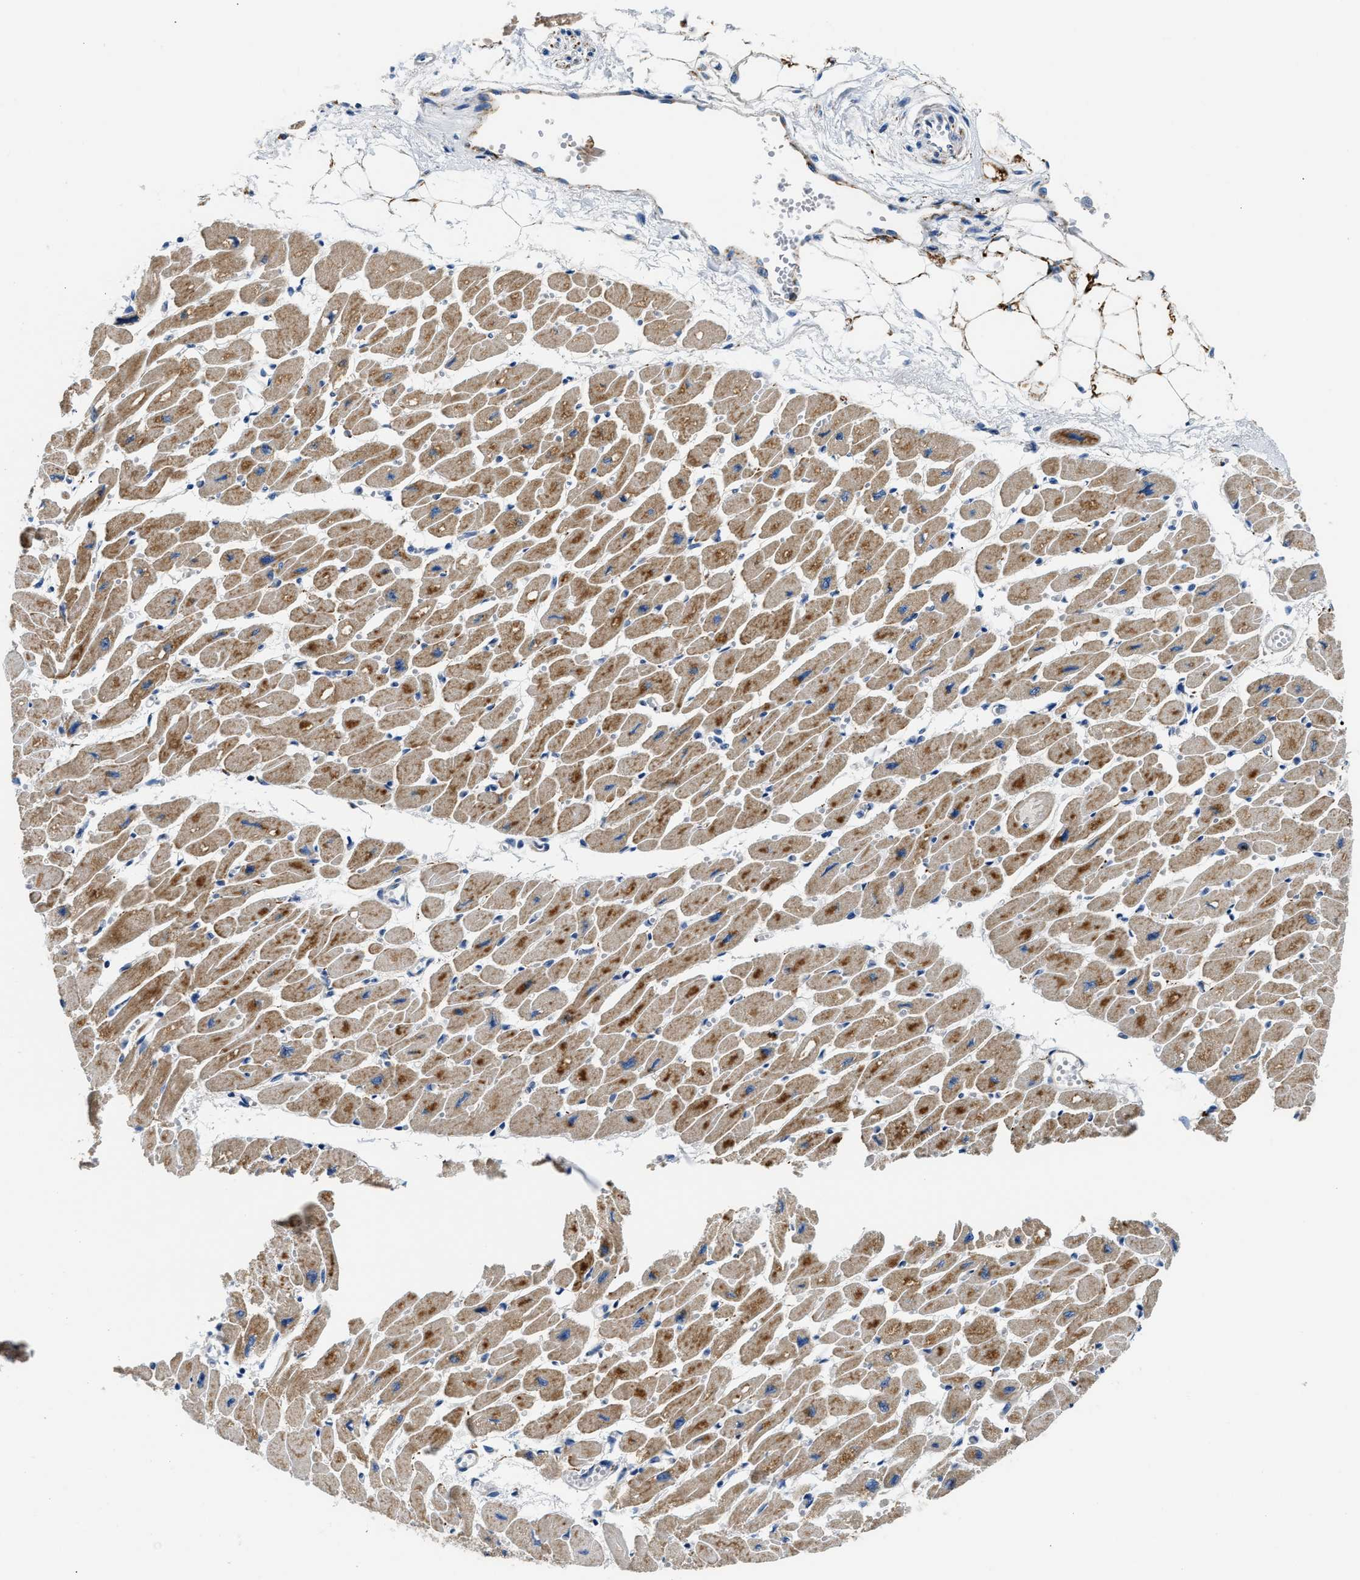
{"staining": {"intensity": "moderate", "quantity": "25%-75%", "location": "cytoplasmic/membranous"}, "tissue": "heart muscle", "cell_type": "Cardiomyocytes", "image_type": "normal", "snomed": [{"axis": "morphology", "description": "Normal tissue, NOS"}, {"axis": "topography", "description": "Heart"}], "caption": "Protein expression analysis of normal human heart muscle reveals moderate cytoplasmic/membranous expression in approximately 25%-75% of cardiomyocytes. (IHC, brightfield microscopy, high magnification).", "gene": "CCM2", "patient": {"sex": "female", "age": 54}}